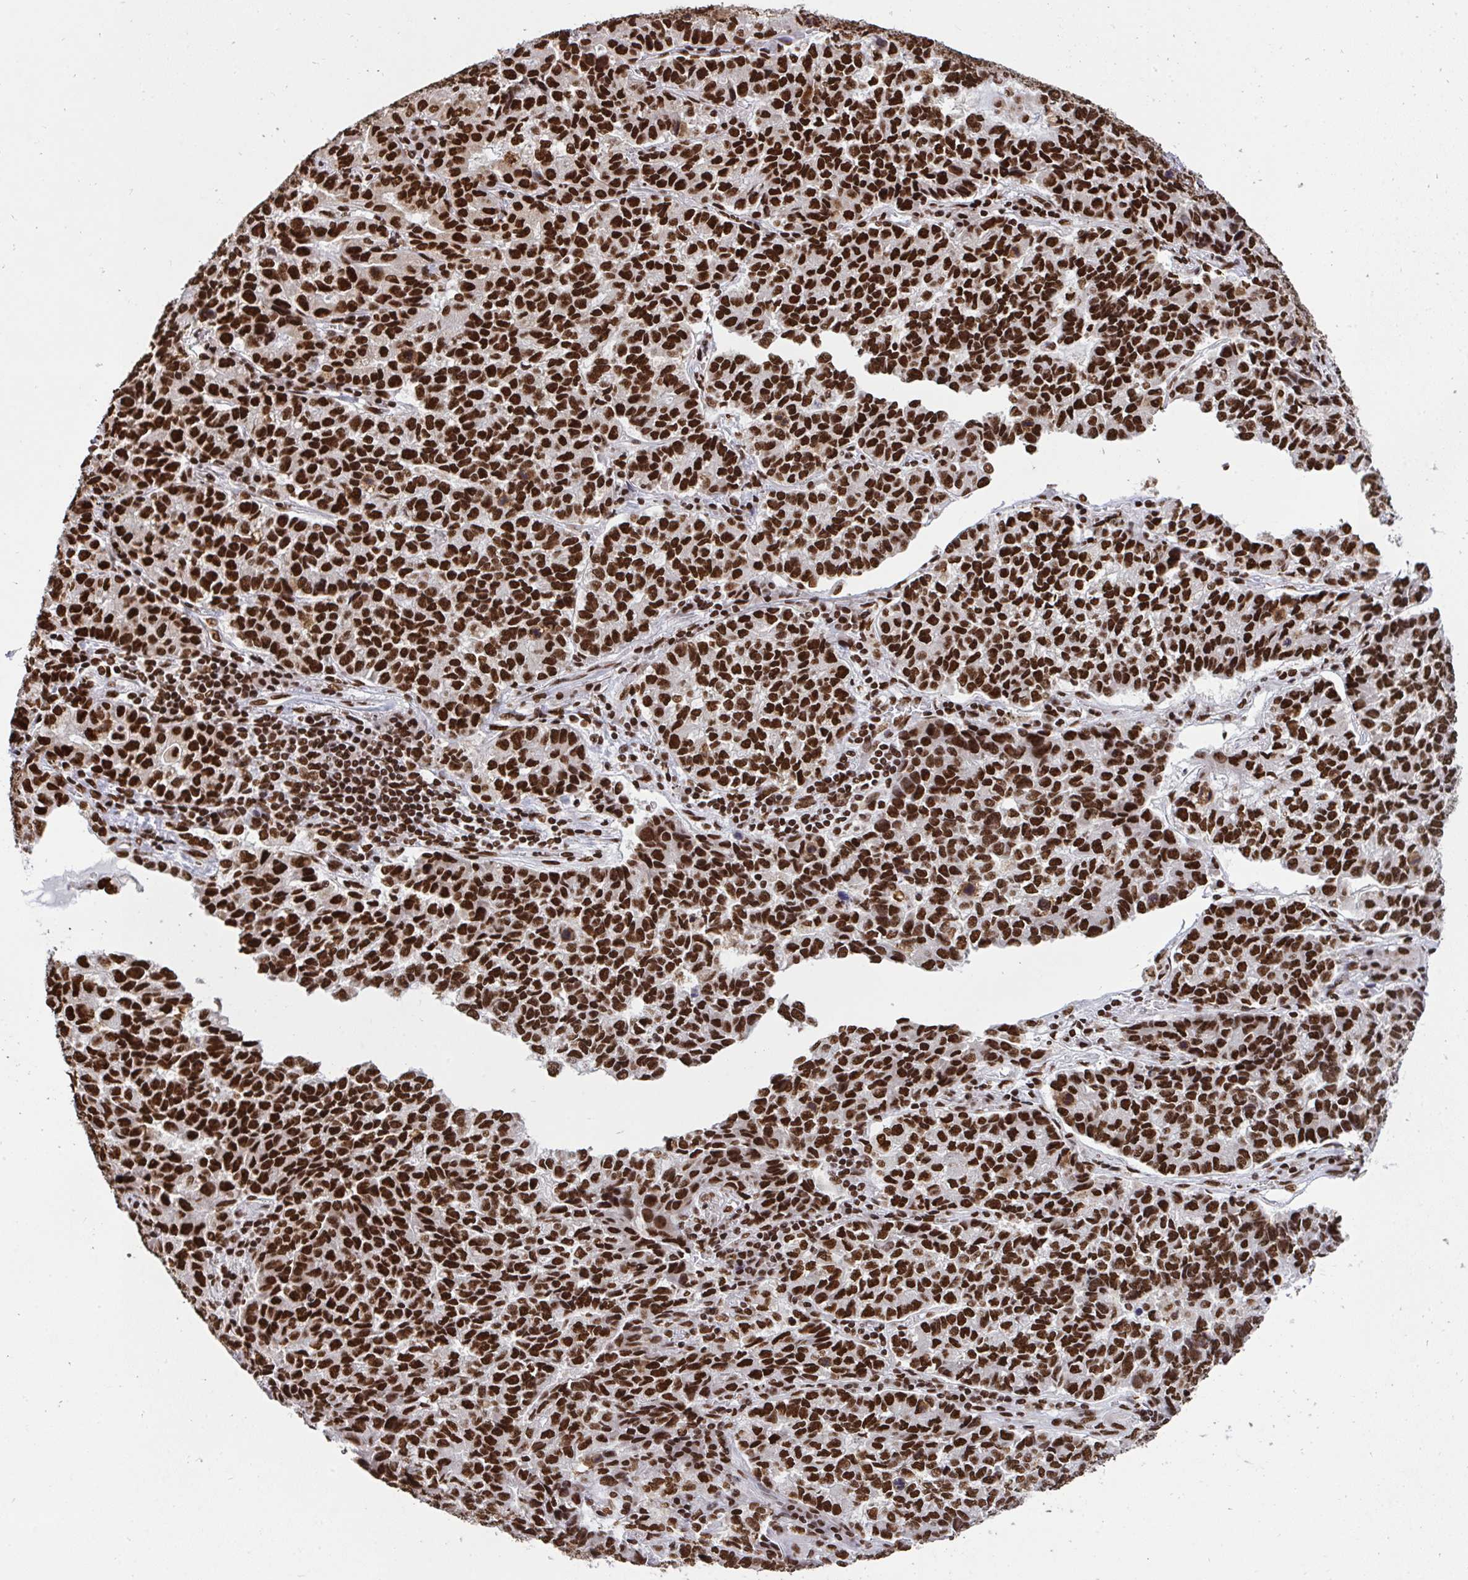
{"staining": {"intensity": "strong", "quantity": ">75%", "location": "nuclear"}, "tissue": "lung cancer", "cell_type": "Tumor cells", "image_type": "cancer", "snomed": [{"axis": "morphology", "description": "Adenocarcinoma, NOS"}, {"axis": "topography", "description": "Lymph node"}, {"axis": "topography", "description": "Lung"}], "caption": "The immunohistochemical stain labels strong nuclear expression in tumor cells of lung adenocarcinoma tissue.", "gene": "HNRNPL", "patient": {"sex": "male", "age": 66}}